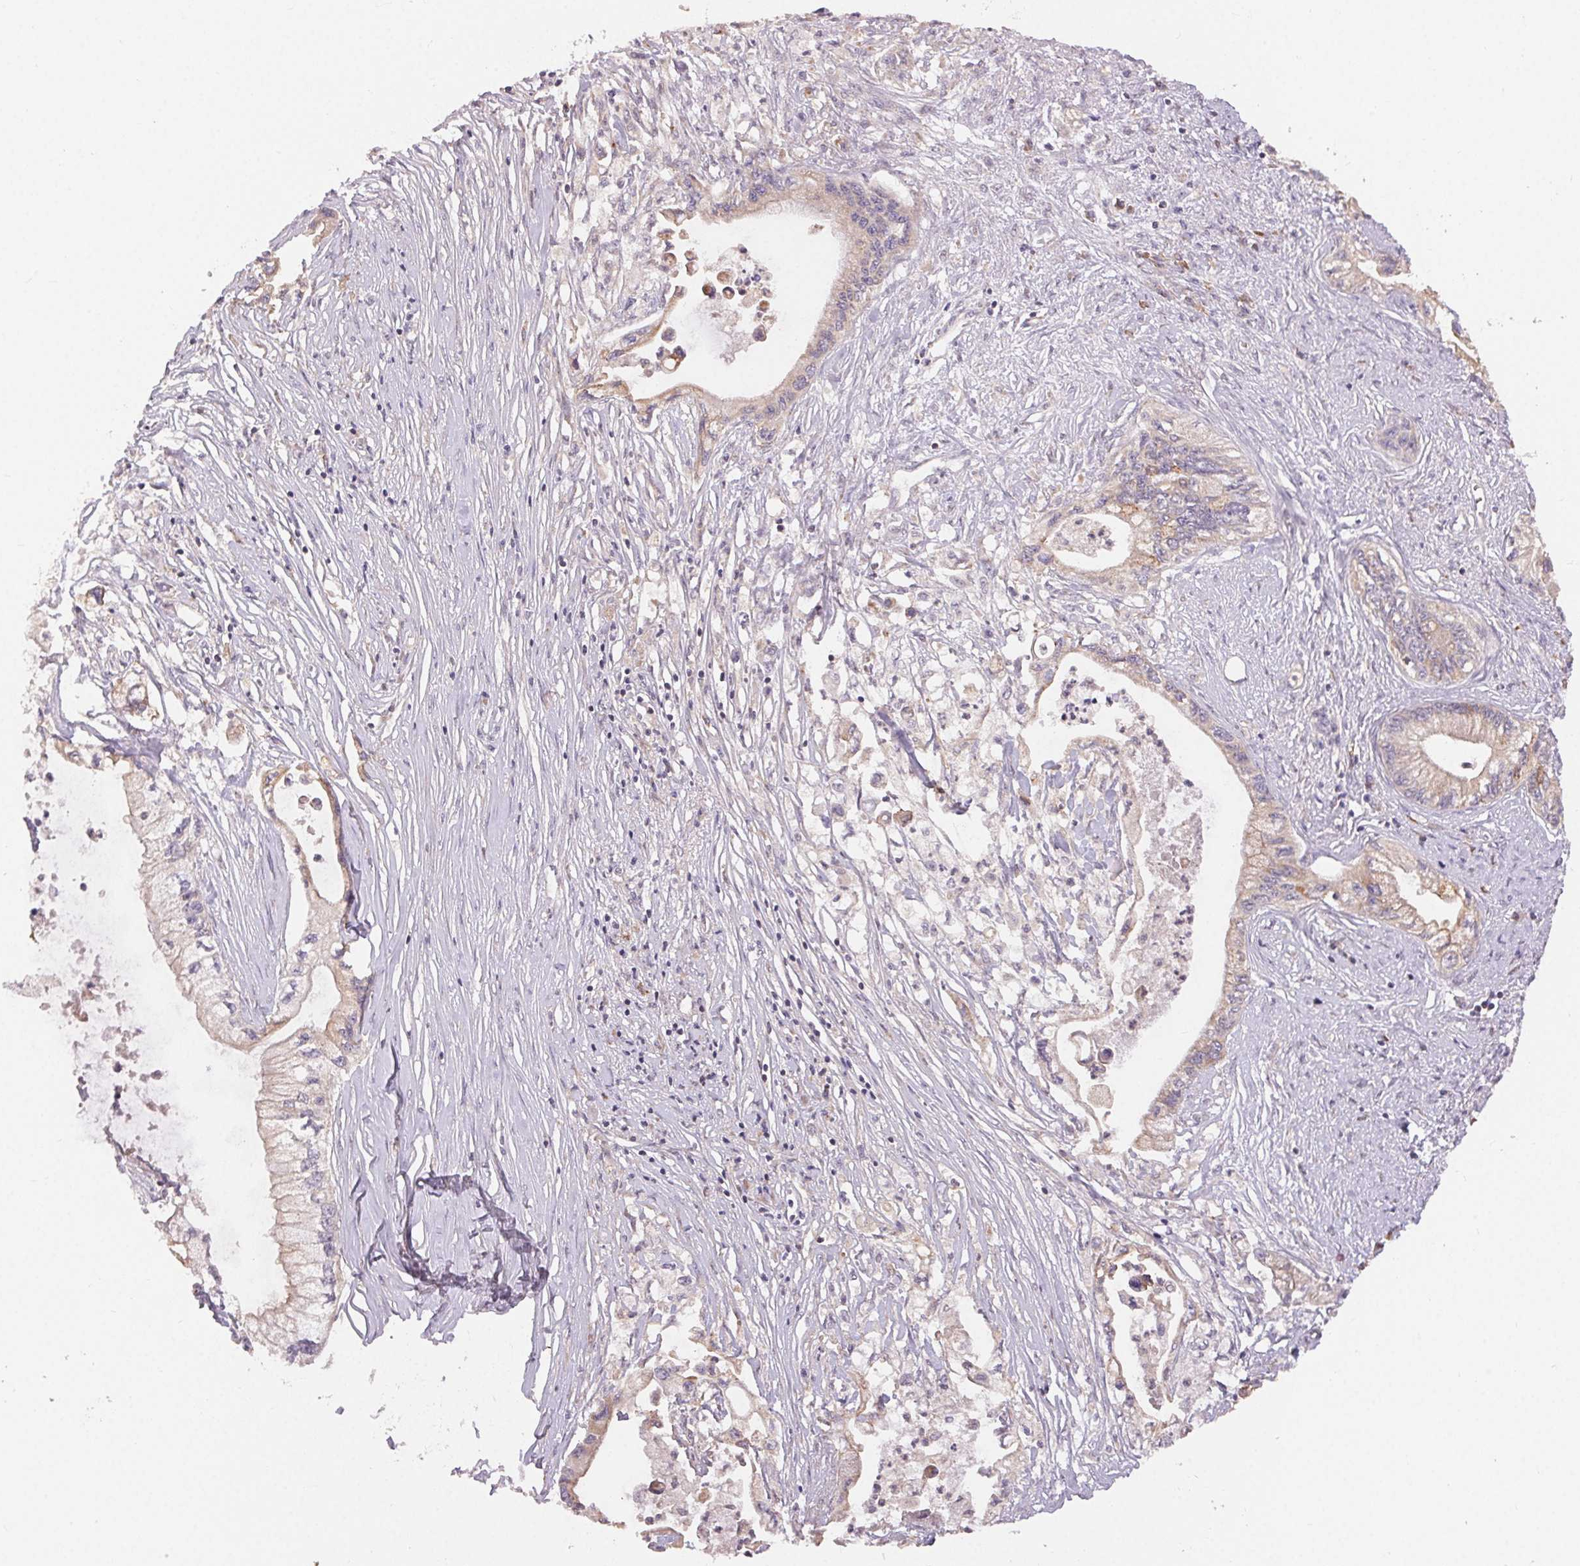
{"staining": {"intensity": "weak", "quantity": "<25%", "location": "cytoplasmic/membranous"}, "tissue": "pancreatic cancer", "cell_type": "Tumor cells", "image_type": "cancer", "snomed": [{"axis": "morphology", "description": "Adenocarcinoma, NOS"}, {"axis": "topography", "description": "Pancreas"}], "caption": "Immunohistochemistry (IHC) image of human pancreatic cancer stained for a protein (brown), which demonstrates no expression in tumor cells. The staining is performed using DAB brown chromogen with nuclei counter-stained in using hematoxylin.", "gene": "MAPKAPK2", "patient": {"sex": "male", "age": 61}}